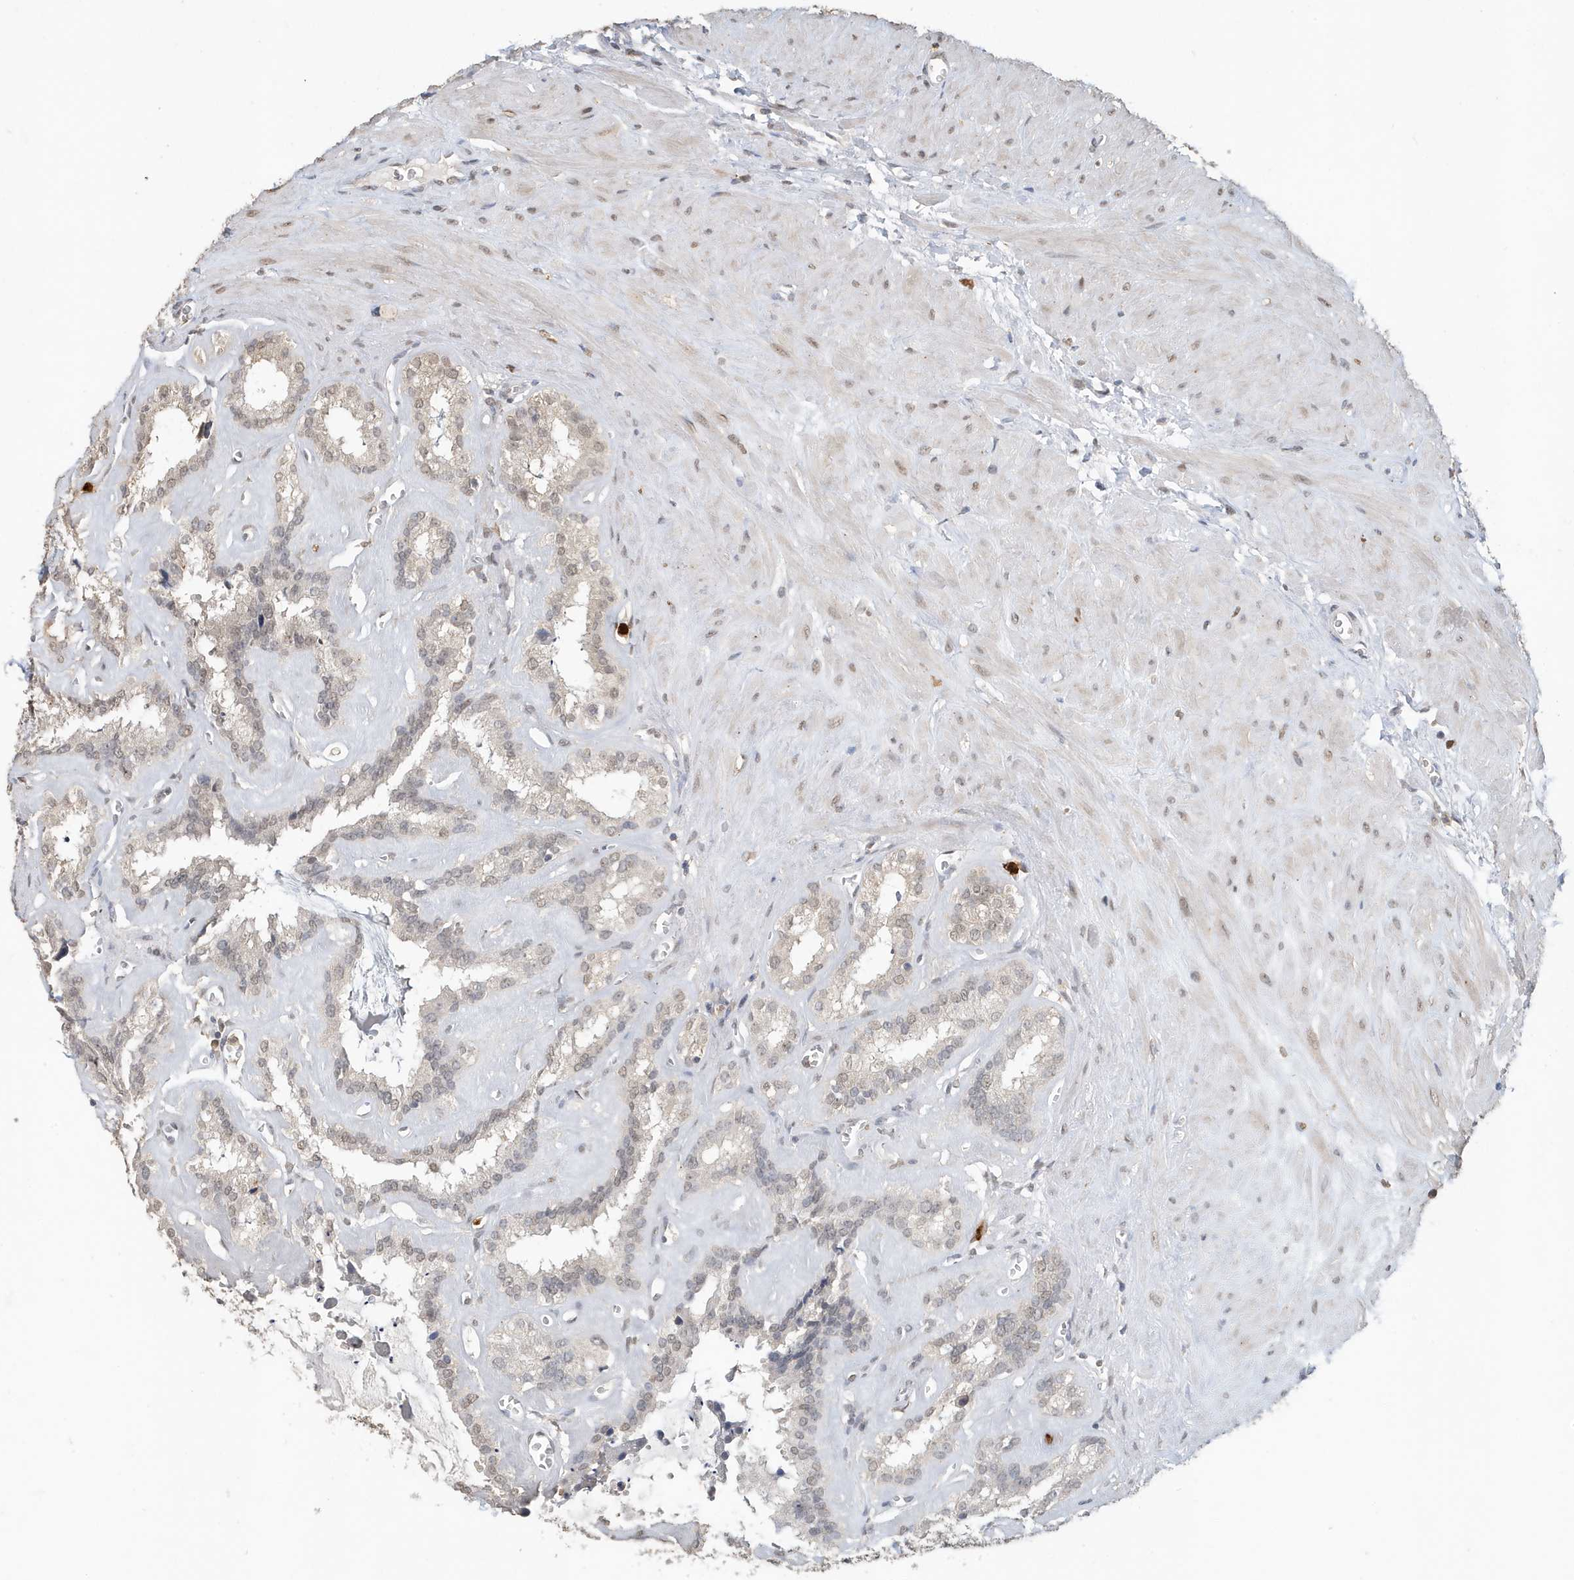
{"staining": {"intensity": "weak", "quantity": "<25%", "location": "nuclear"}, "tissue": "seminal vesicle", "cell_type": "Glandular cells", "image_type": "normal", "snomed": [{"axis": "morphology", "description": "Normal tissue, NOS"}, {"axis": "topography", "description": "Prostate"}, {"axis": "topography", "description": "Seminal veicle"}], "caption": "IHC image of benign seminal vesicle: human seminal vesicle stained with DAB (3,3'-diaminobenzidine) reveals no significant protein staining in glandular cells. (IHC, brightfield microscopy, high magnification).", "gene": "DEFA1", "patient": {"sex": "male", "age": 59}}